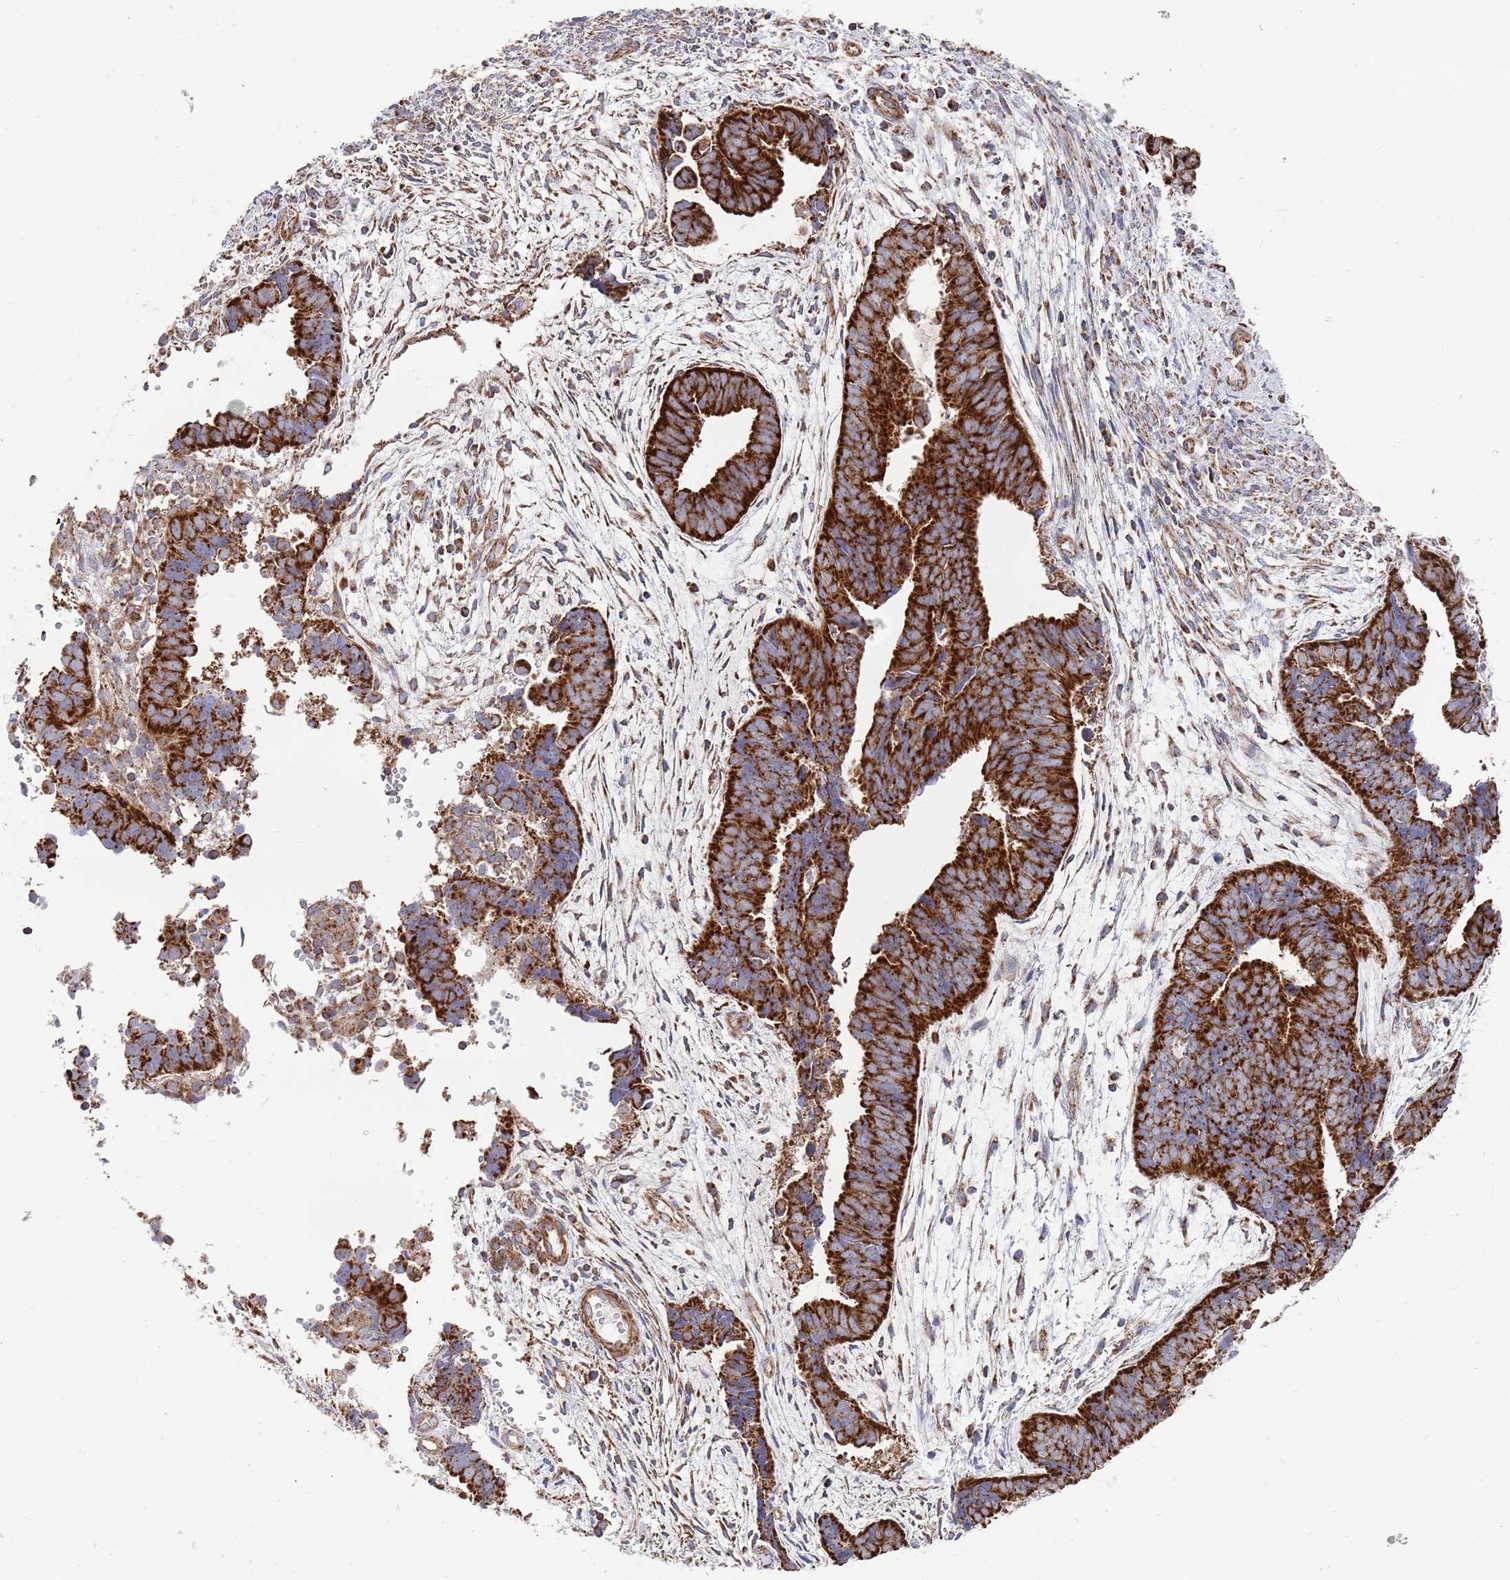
{"staining": {"intensity": "strong", "quantity": ">75%", "location": "cytoplasmic/membranous"}, "tissue": "endometrial cancer", "cell_type": "Tumor cells", "image_type": "cancer", "snomed": [{"axis": "morphology", "description": "Adenocarcinoma, NOS"}, {"axis": "topography", "description": "Endometrium"}], "caption": "Human endometrial cancer stained with a brown dye reveals strong cytoplasmic/membranous positive staining in approximately >75% of tumor cells.", "gene": "WDFY3", "patient": {"sex": "female", "age": 75}}